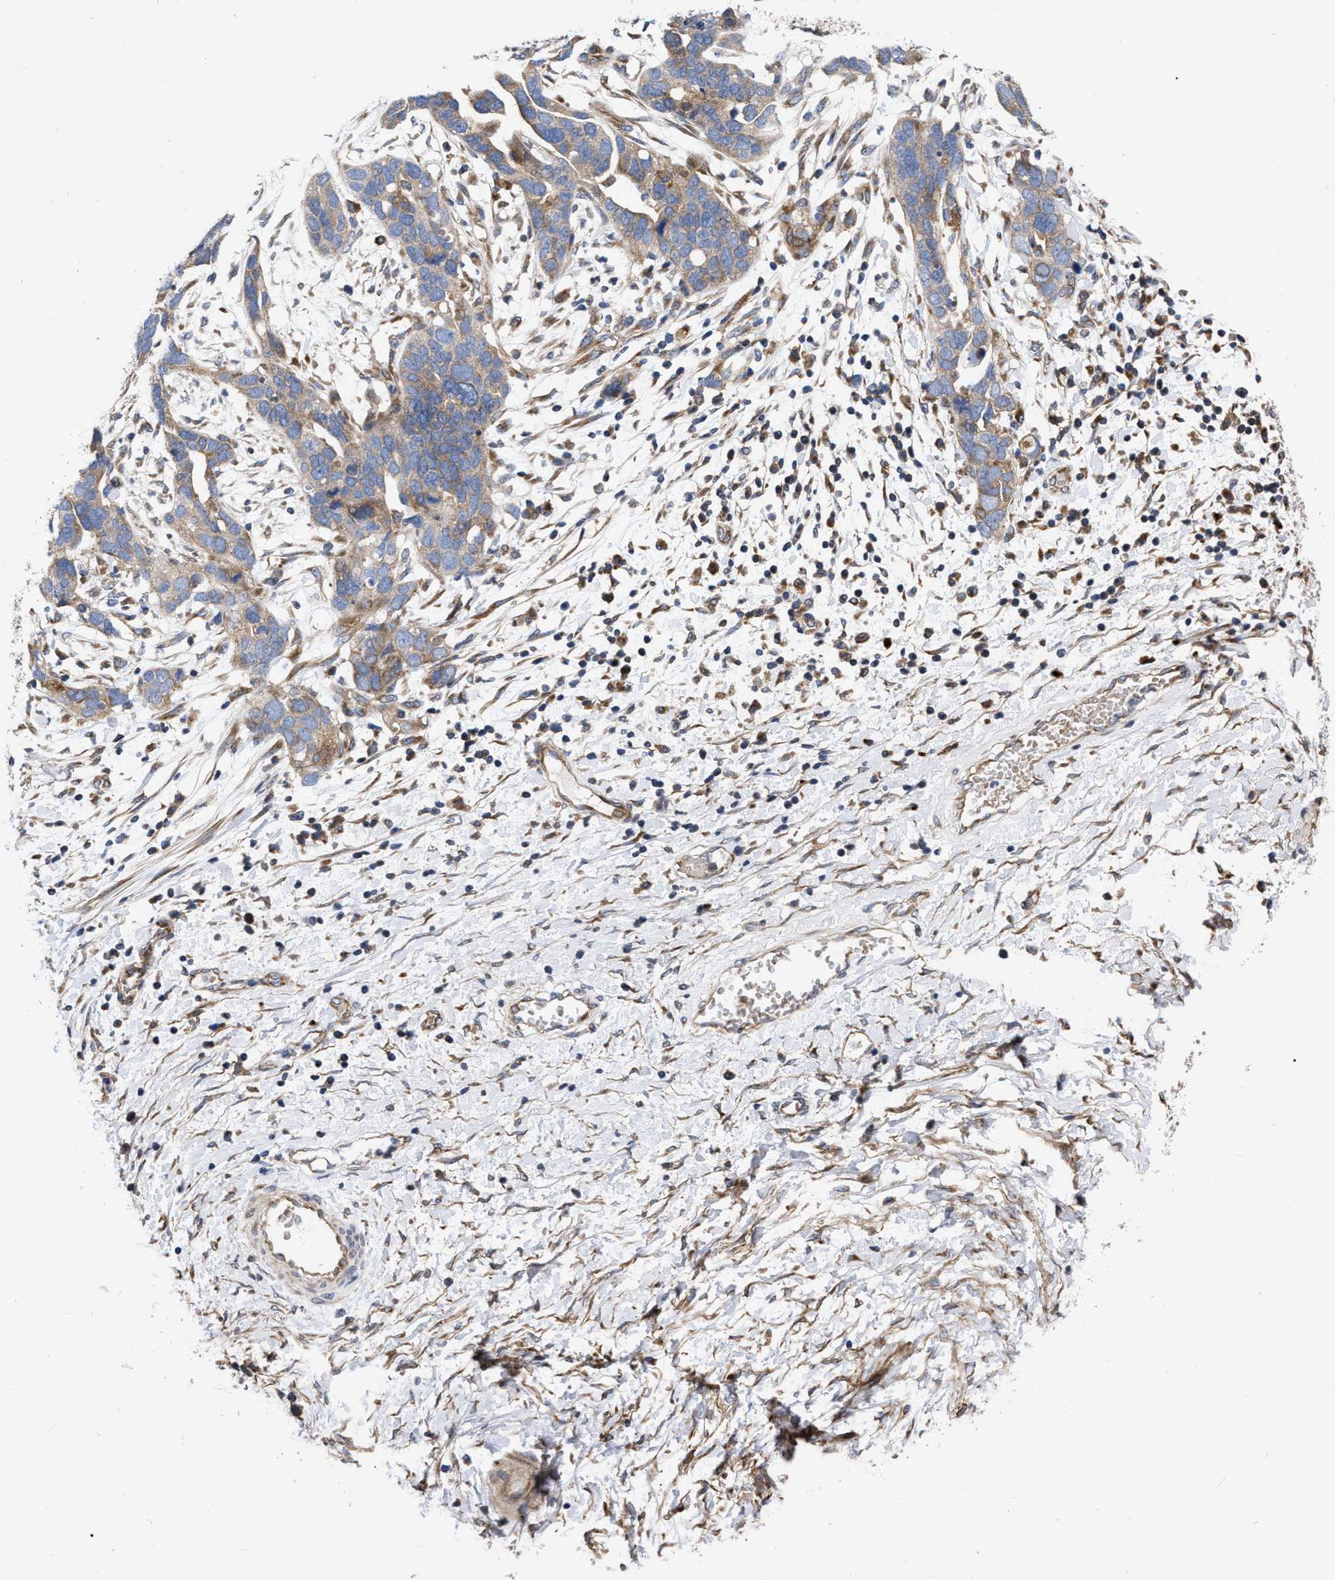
{"staining": {"intensity": "weak", "quantity": ">75%", "location": "cytoplasmic/membranous"}, "tissue": "ovarian cancer", "cell_type": "Tumor cells", "image_type": "cancer", "snomed": [{"axis": "morphology", "description": "Cystadenocarcinoma, serous, NOS"}, {"axis": "topography", "description": "Ovary"}], "caption": "Protein expression analysis of human ovarian cancer (serous cystadenocarcinoma) reveals weak cytoplasmic/membranous positivity in approximately >75% of tumor cells.", "gene": "MLST8", "patient": {"sex": "female", "age": 54}}